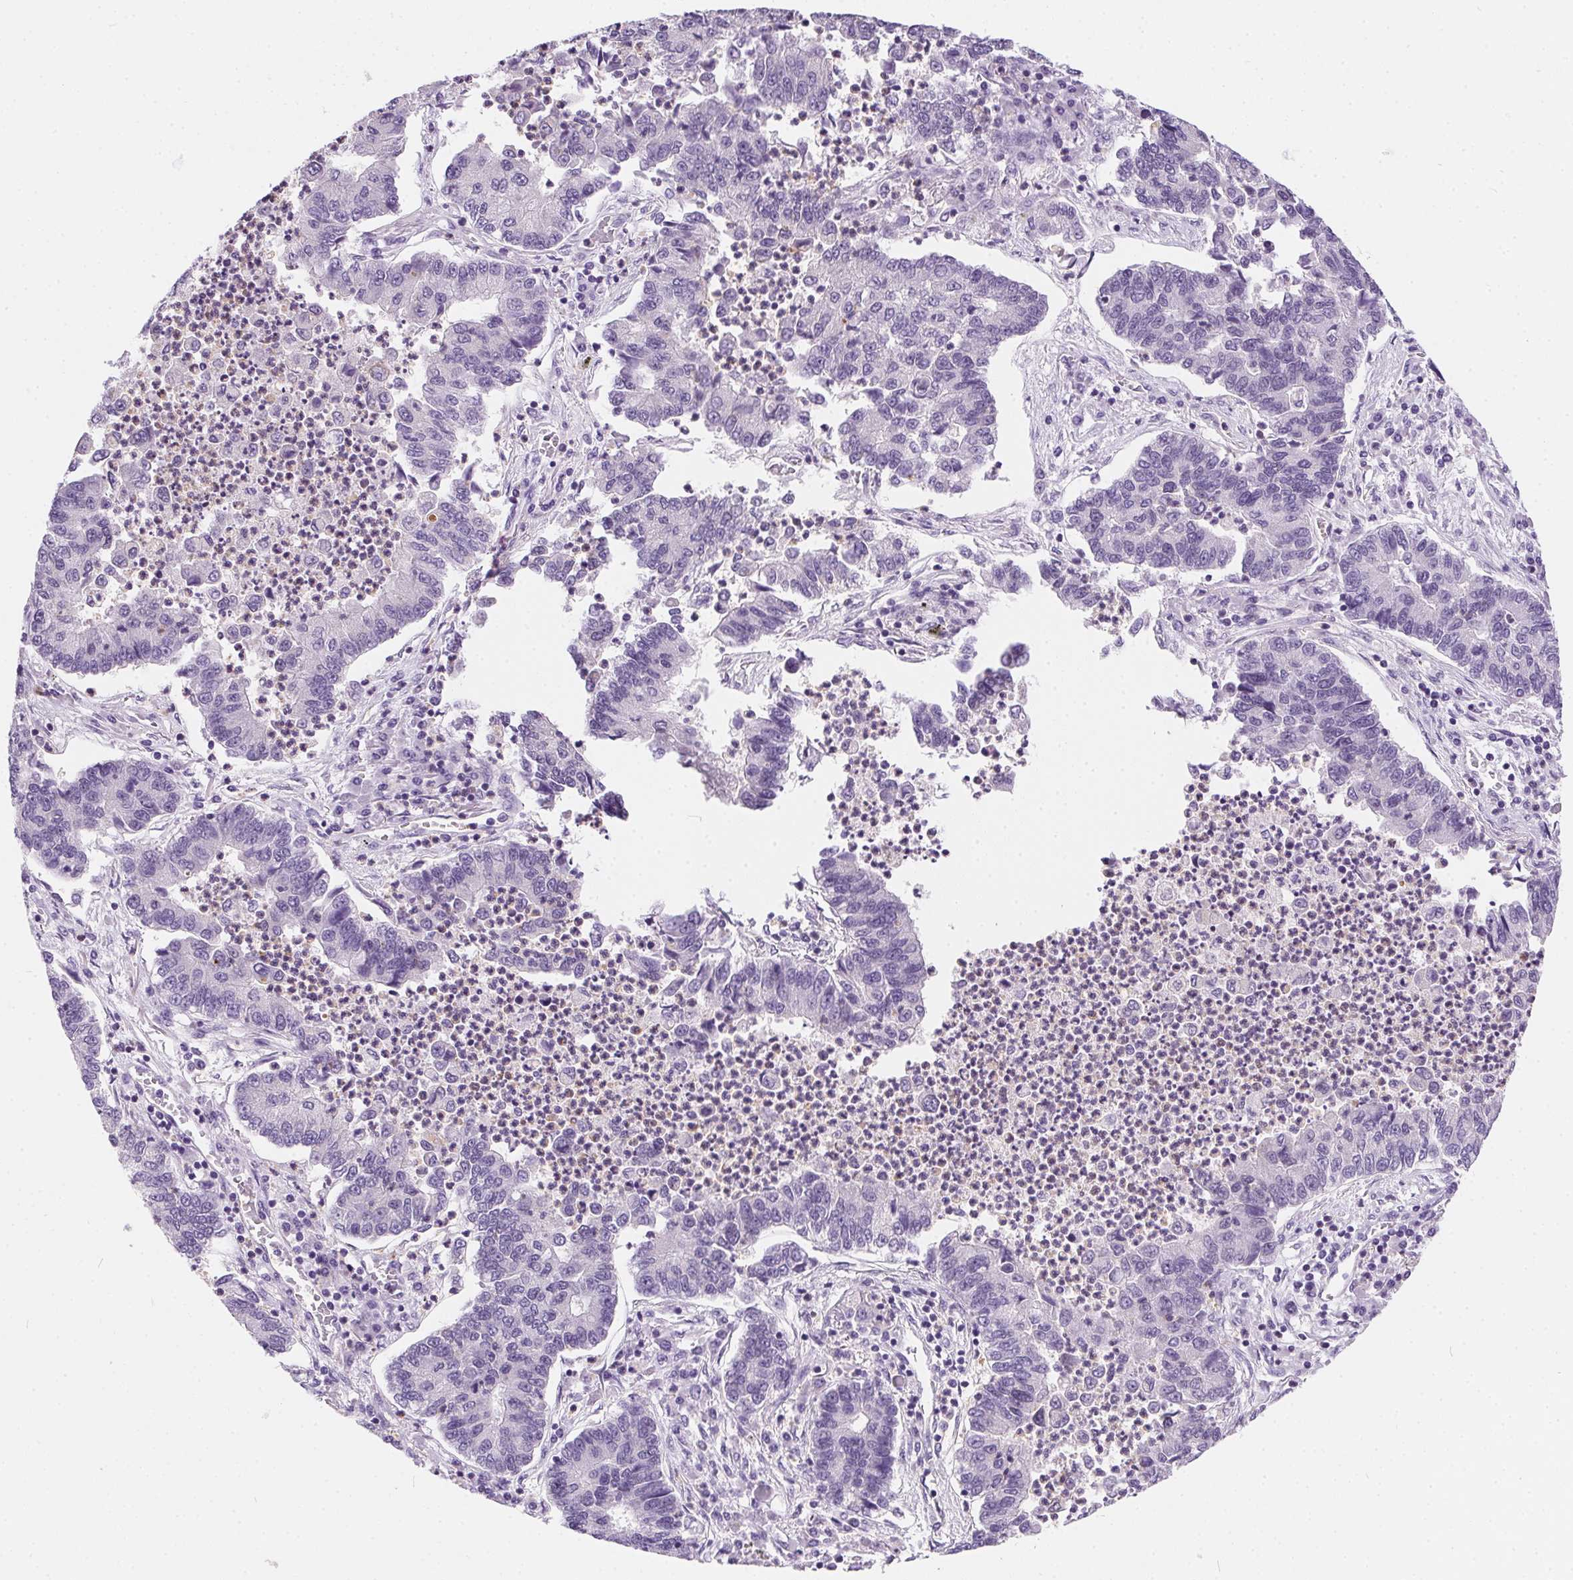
{"staining": {"intensity": "negative", "quantity": "none", "location": "none"}, "tissue": "lung cancer", "cell_type": "Tumor cells", "image_type": "cancer", "snomed": [{"axis": "morphology", "description": "Adenocarcinoma, NOS"}, {"axis": "topography", "description": "Lung"}], "caption": "DAB immunohistochemical staining of human adenocarcinoma (lung) reveals no significant expression in tumor cells.", "gene": "SSTR4", "patient": {"sex": "female", "age": 57}}